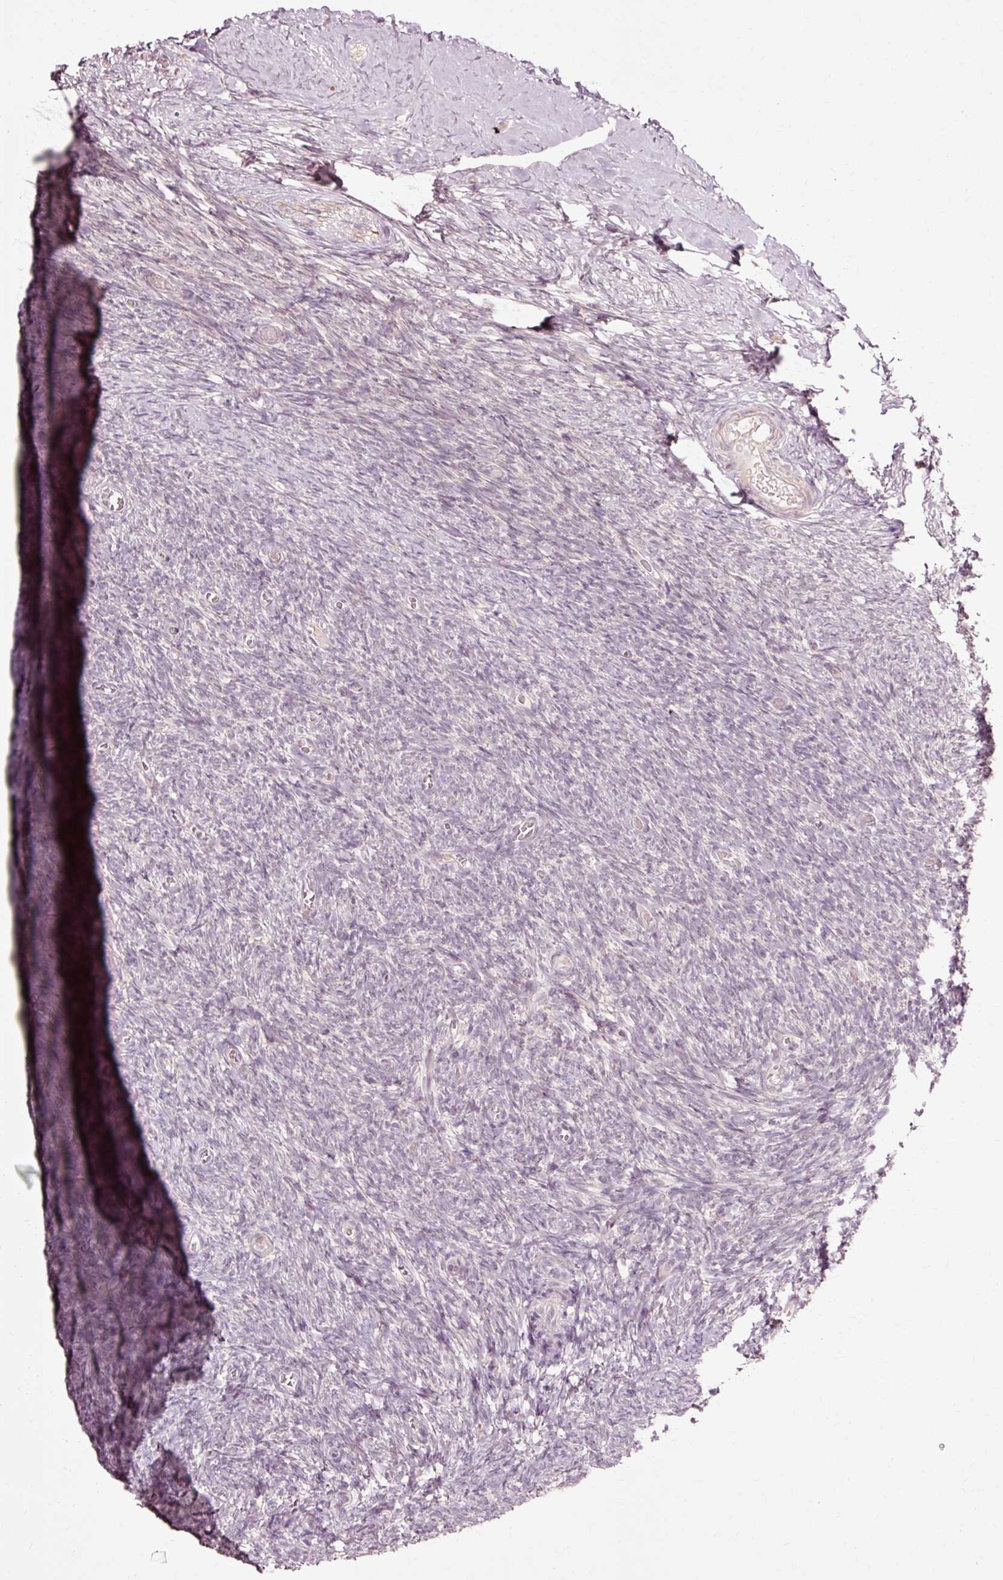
{"staining": {"intensity": "negative", "quantity": "none", "location": "none"}, "tissue": "ovary", "cell_type": "Follicle cells", "image_type": "normal", "snomed": [{"axis": "morphology", "description": "Normal tissue, NOS"}, {"axis": "topography", "description": "Ovary"}], "caption": "Immunohistochemistry (IHC) of normal ovary exhibits no expression in follicle cells.", "gene": "RGPD5", "patient": {"sex": "female", "age": 39}}